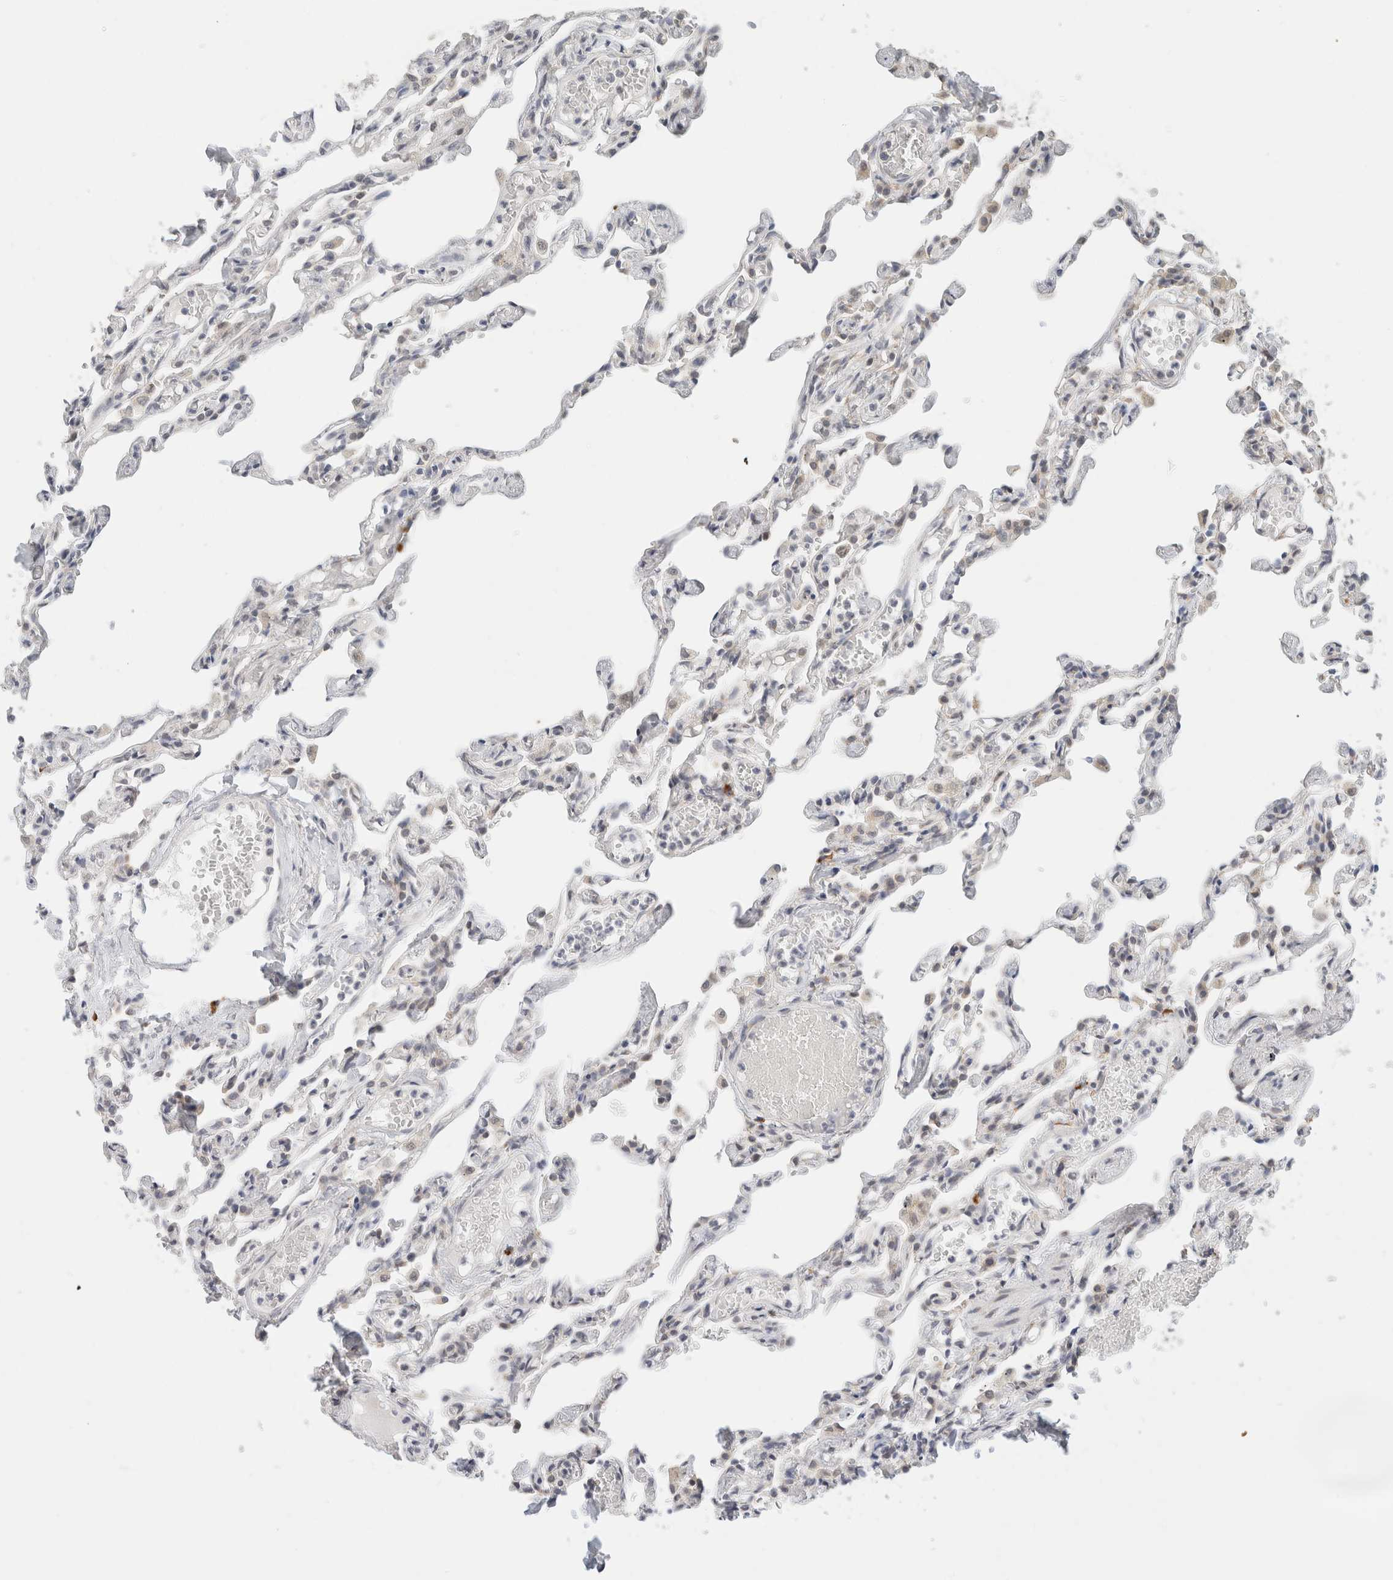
{"staining": {"intensity": "negative", "quantity": "none", "location": "none"}, "tissue": "lung", "cell_type": "Alveolar cells", "image_type": "normal", "snomed": [{"axis": "morphology", "description": "Normal tissue, NOS"}, {"axis": "topography", "description": "Lung"}], "caption": "This histopathology image is of unremarkable lung stained with immunohistochemistry (IHC) to label a protein in brown with the nuclei are counter-stained blue. There is no positivity in alveolar cells. (Brightfield microscopy of DAB immunohistochemistry at high magnification).", "gene": "HDLBP", "patient": {"sex": "male", "age": 21}}